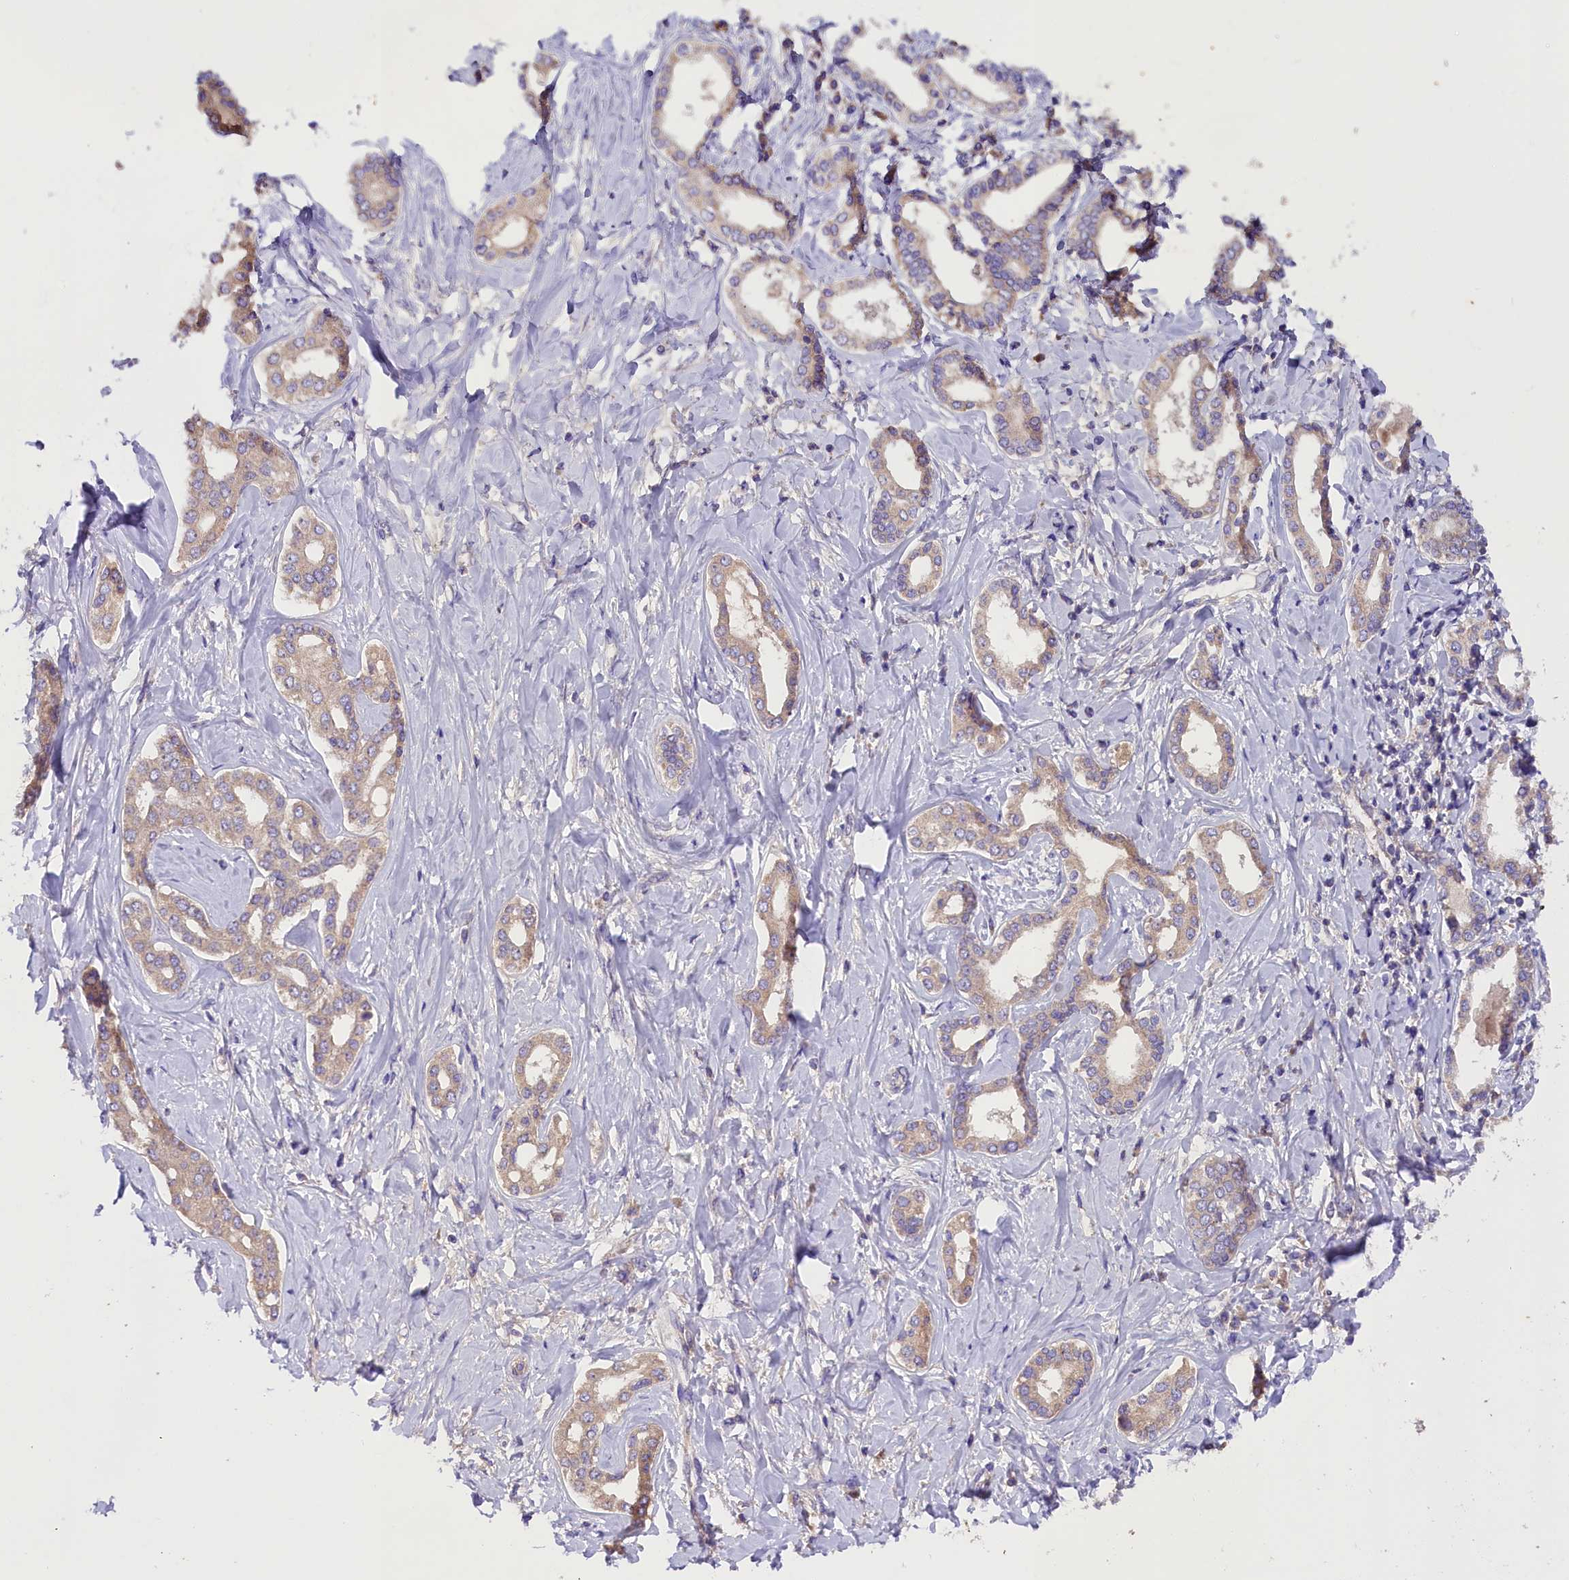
{"staining": {"intensity": "weak", "quantity": ">75%", "location": "cytoplasmic/membranous"}, "tissue": "liver cancer", "cell_type": "Tumor cells", "image_type": "cancer", "snomed": [{"axis": "morphology", "description": "Cholangiocarcinoma"}, {"axis": "topography", "description": "Liver"}], "caption": "IHC of liver cancer (cholangiocarcinoma) reveals low levels of weak cytoplasmic/membranous positivity in about >75% of tumor cells.", "gene": "SIX5", "patient": {"sex": "female", "age": 77}}